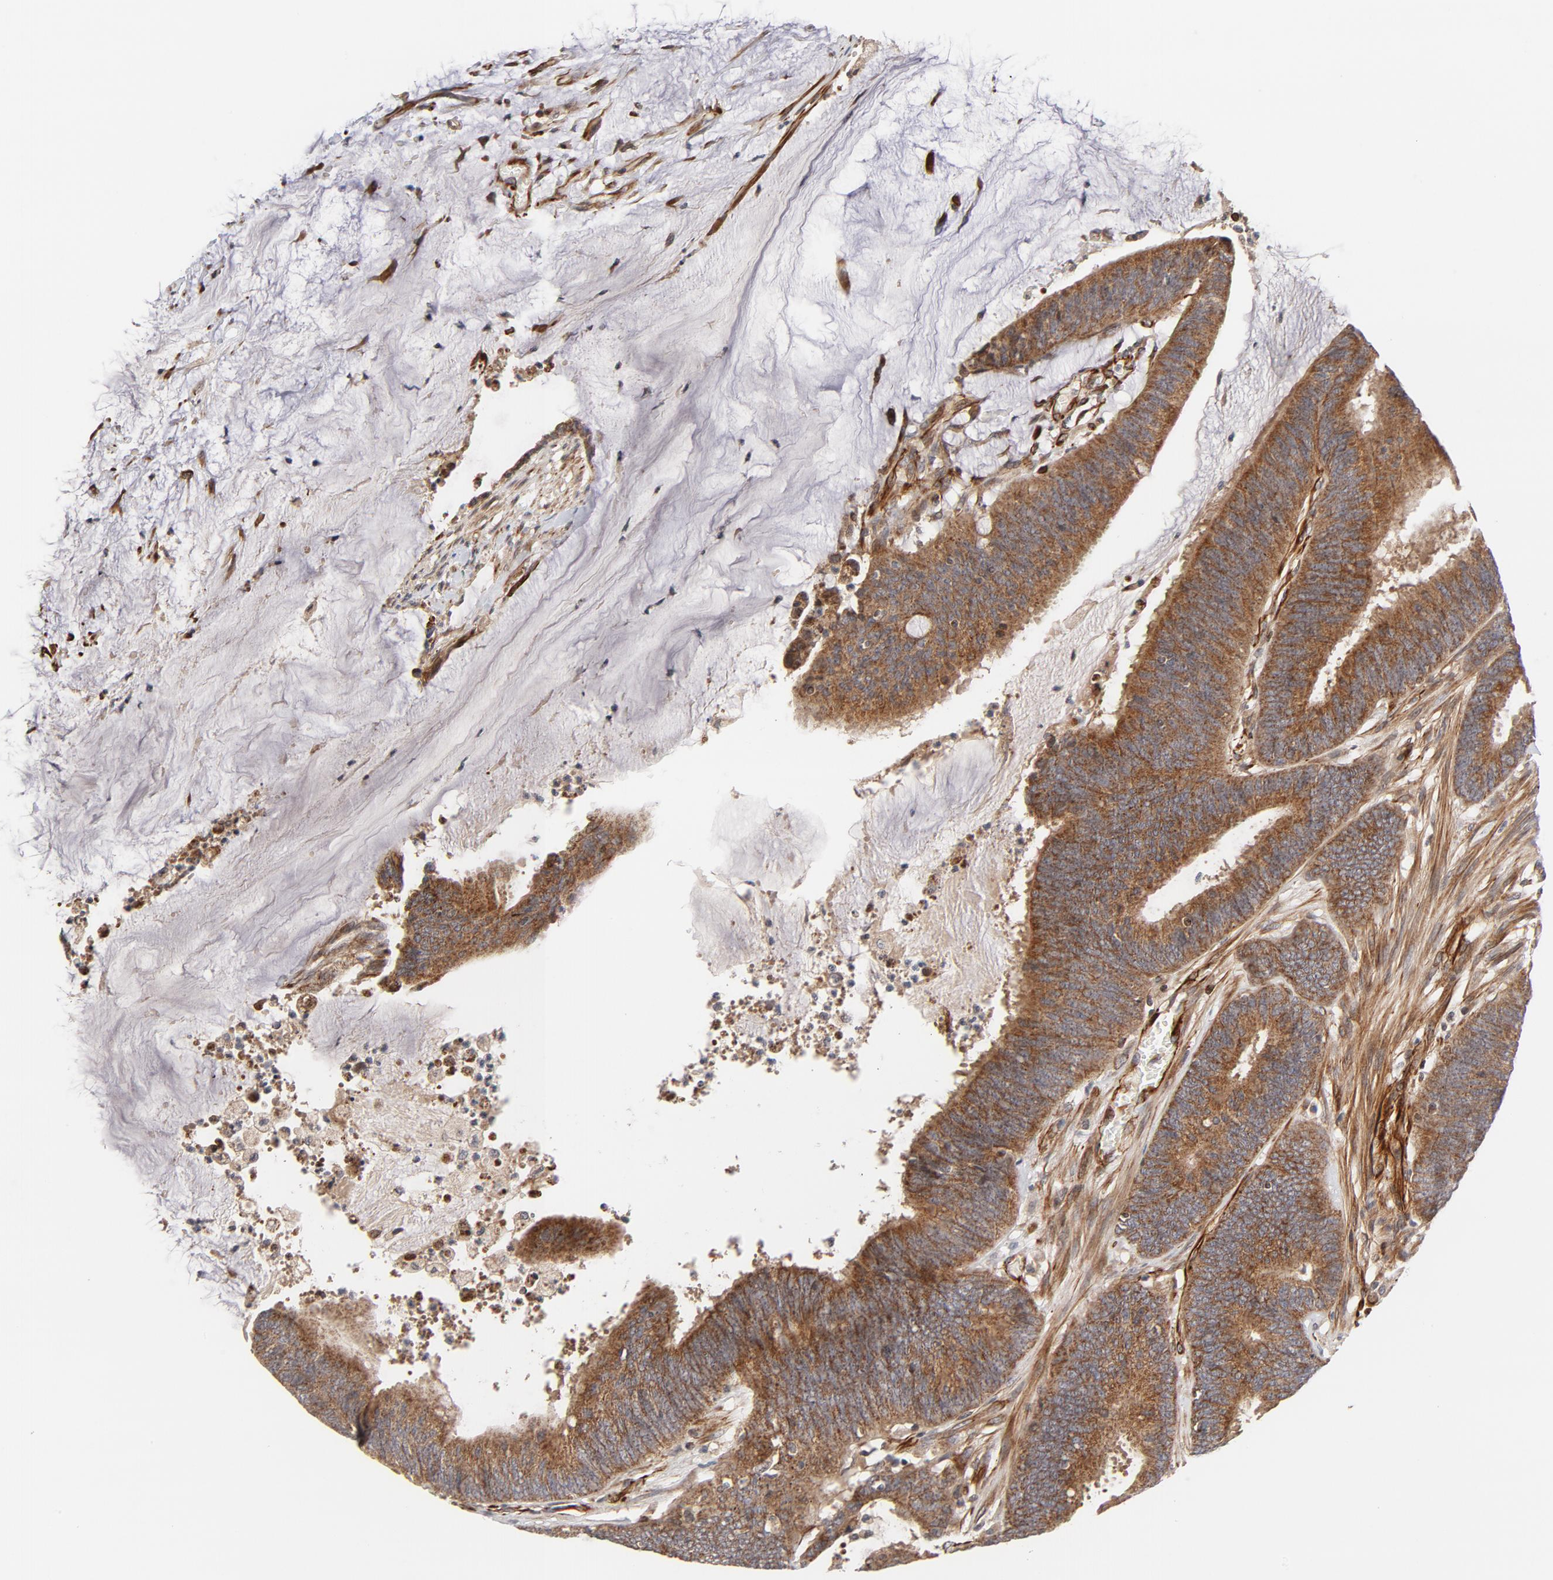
{"staining": {"intensity": "moderate", "quantity": ">75%", "location": "cytoplasmic/membranous"}, "tissue": "colorectal cancer", "cell_type": "Tumor cells", "image_type": "cancer", "snomed": [{"axis": "morphology", "description": "Adenocarcinoma, NOS"}, {"axis": "topography", "description": "Rectum"}], "caption": "This micrograph reveals immunohistochemistry (IHC) staining of human colorectal adenocarcinoma, with medium moderate cytoplasmic/membranous positivity in about >75% of tumor cells.", "gene": "DNAAF2", "patient": {"sex": "female", "age": 66}}